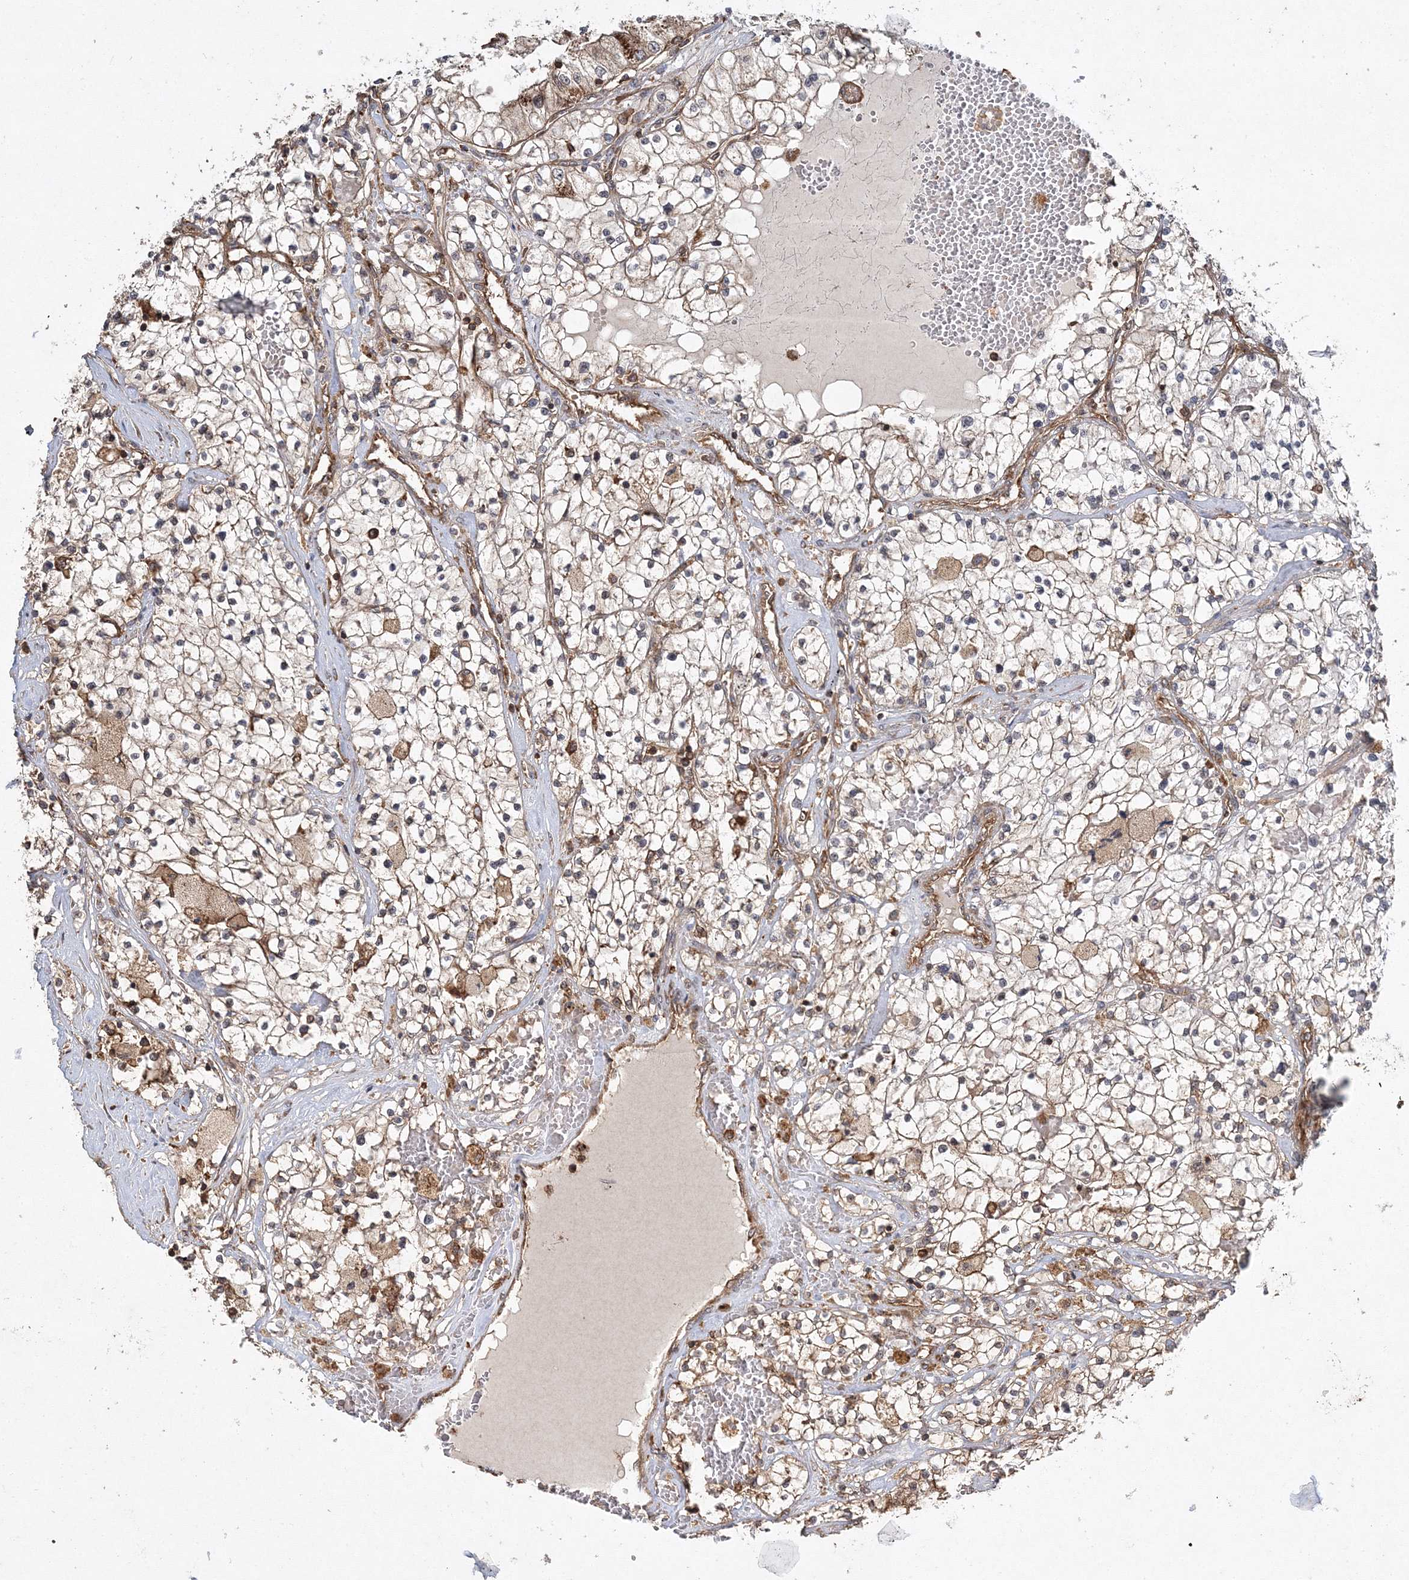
{"staining": {"intensity": "moderate", "quantity": "25%-75%", "location": "cytoplasmic/membranous"}, "tissue": "renal cancer", "cell_type": "Tumor cells", "image_type": "cancer", "snomed": [{"axis": "morphology", "description": "Normal tissue, NOS"}, {"axis": "morphology", "description": "Adenocarcinoma, NOS"}, {"axis": "topography", "description": "Kidney"}], "caption": "Immunohistochemistry (IHC) micrograph of human adenocarcinoma (renal) stained for a protein (brown), which demonstrates medium levels of moderate cytoplasmic/membranous staining in about 25%-75% of tumor cells.", "gene": "WDR37", "patient": {"sex": "male", "age": 68}}